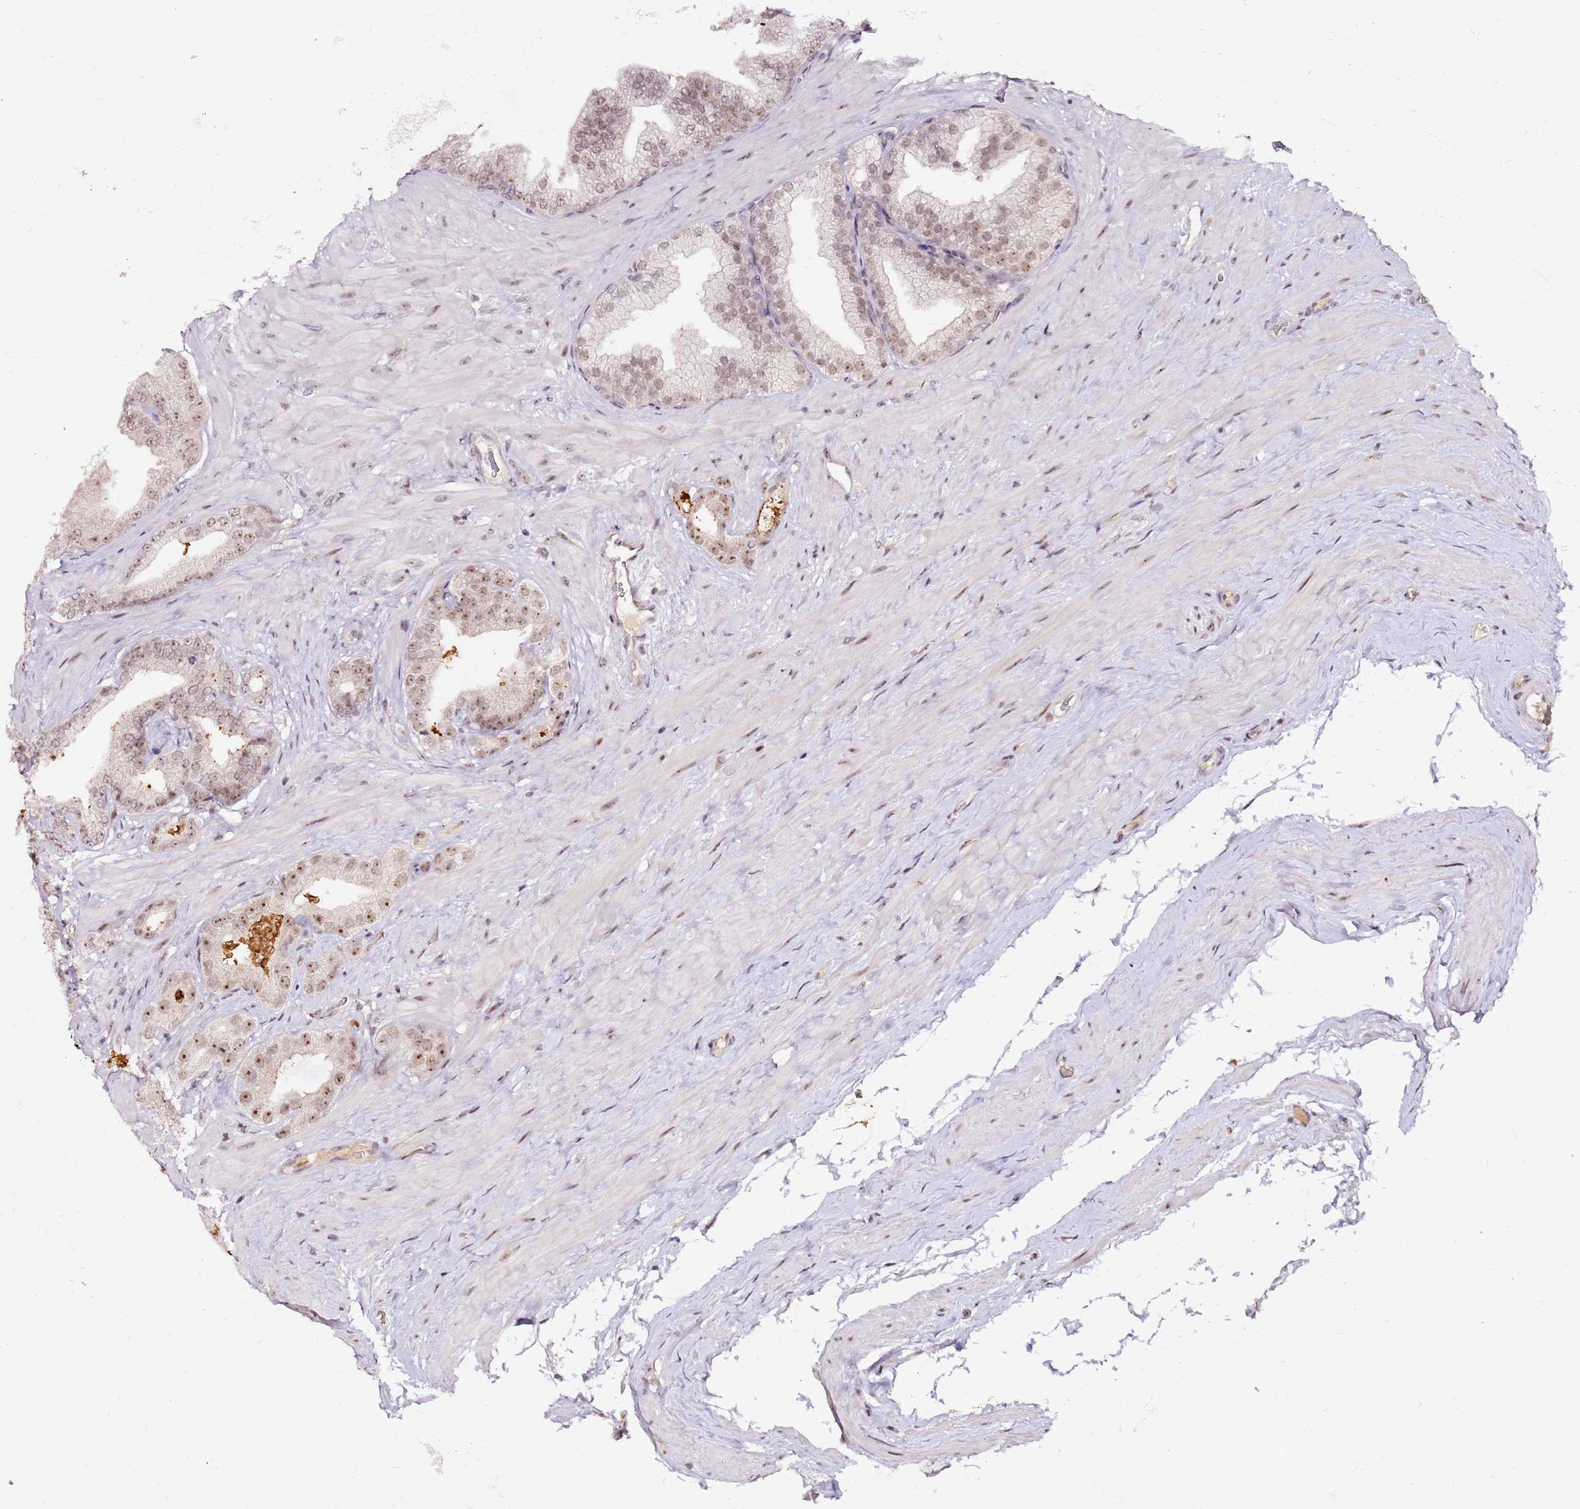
{"staining": {"intensity": "moderate", "quantity": "25%-75%", "location": "nuclear"}, "tissue": "prostate cancer", "cell_type": "Tumor cells", "image_type": "cancer", "snomed": [{"axis": "morphology", "description": "Adenocarcinoma, Low grade"}, {"axis": "topography", "description": "Prostate"}], "caption": "Approximately 25%-75% of tumor cells in human prostate cancer reveal moderate nuclear protein positivity as visualized by brown immunohistochemical staining.", "gene": "FCF1", "patient": {"sex": "male", "age": 63}}